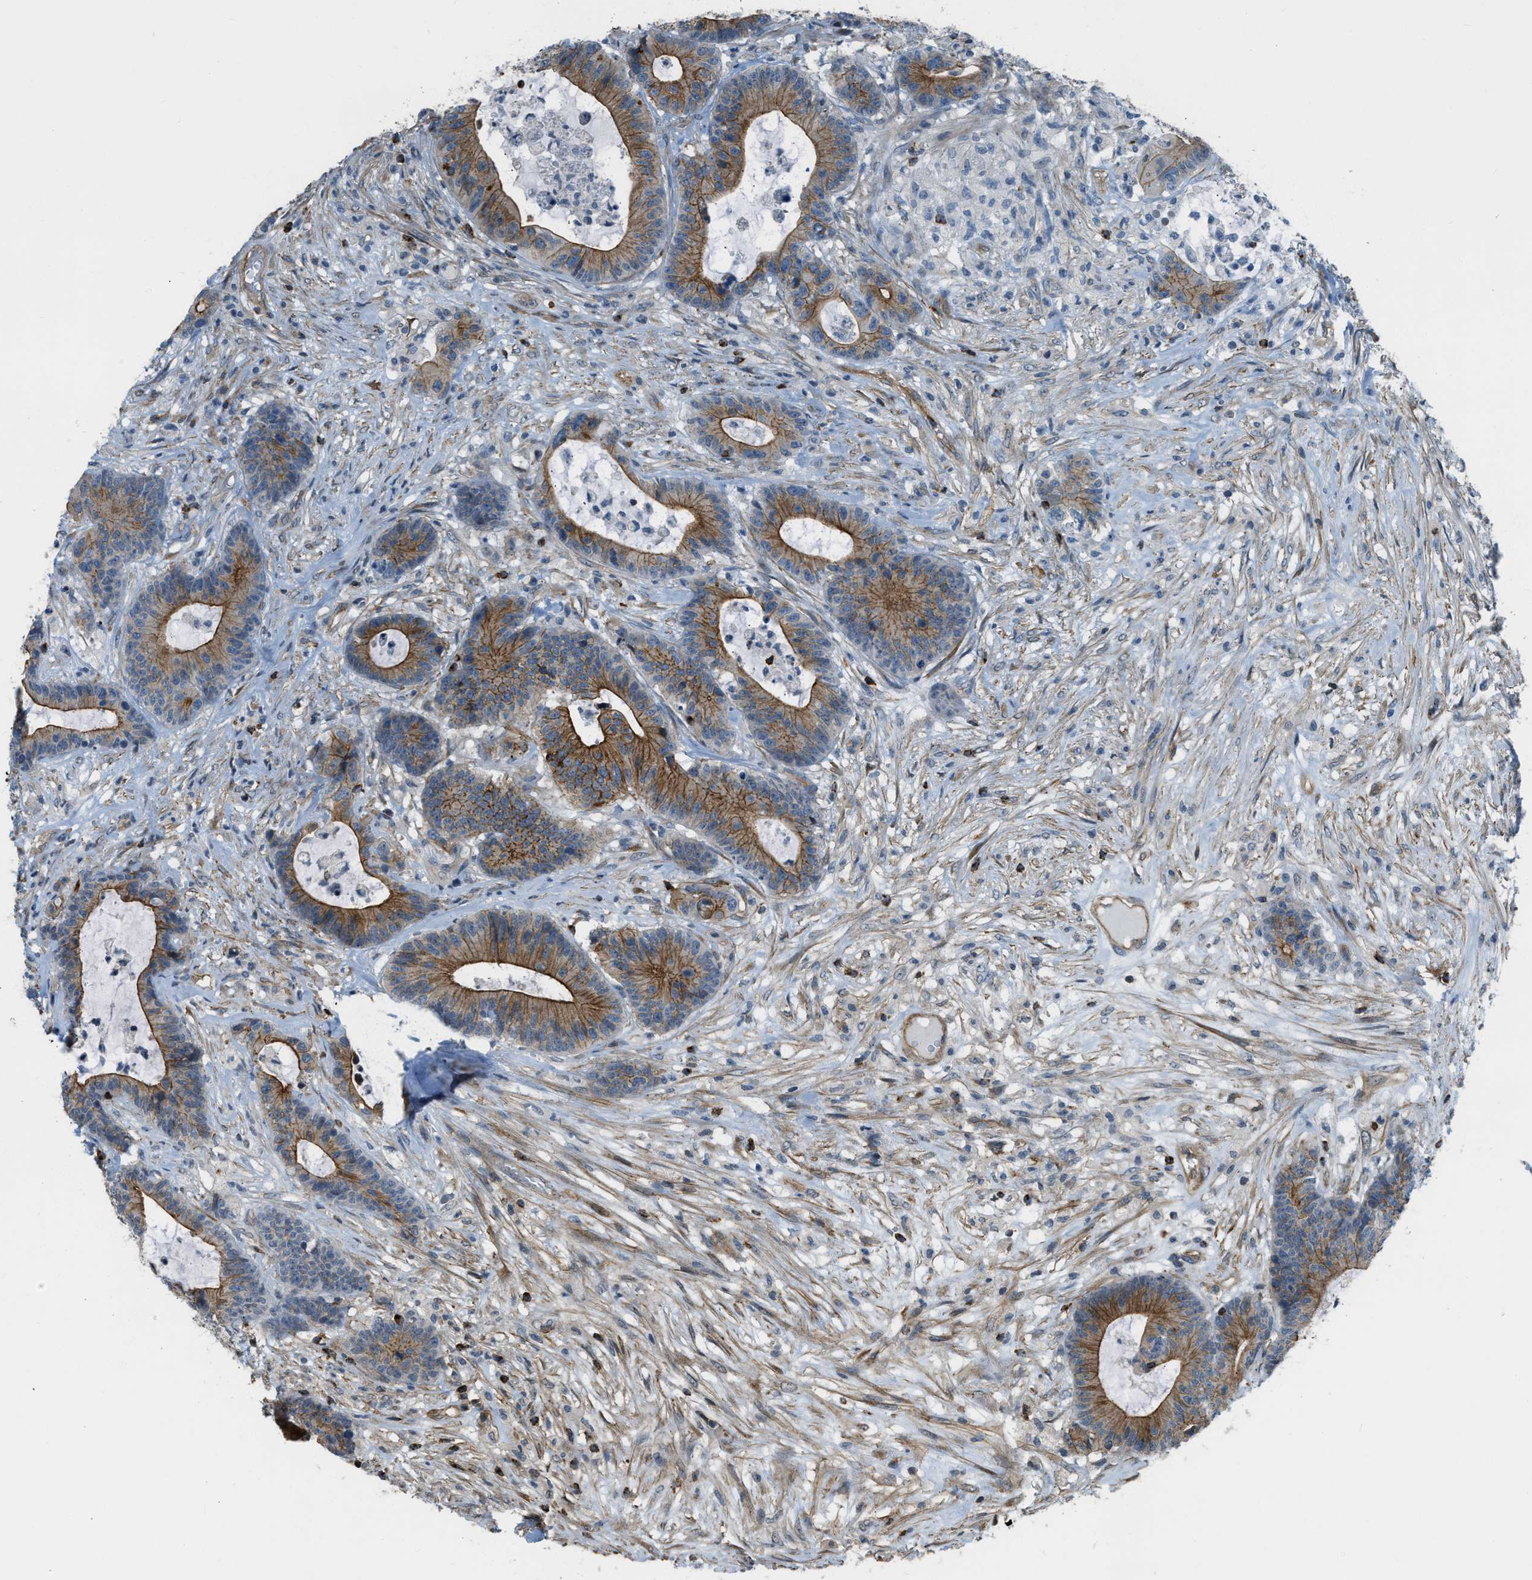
{"staining": {"intensity": "moderate", "quantity": ">75%", "location": "cytoplasmic/membranous"}, "tissue": "colorectal cancer", "cell_type": "Tumor cells", "image_type": "cancer", "snomed": [{"axis": "morphology", "description": "Adenocarcinoma, NOS"}, {"axis": "topography", "description": "Colon"}], "caption": "Protein staining of colorectal cancer tissue reveals moderate cytoplasmic/membranous positivity in approximately >75% of tumor cells.", "gene": "KIAA1671", "patient": {"sex": "female", "age": 84}}